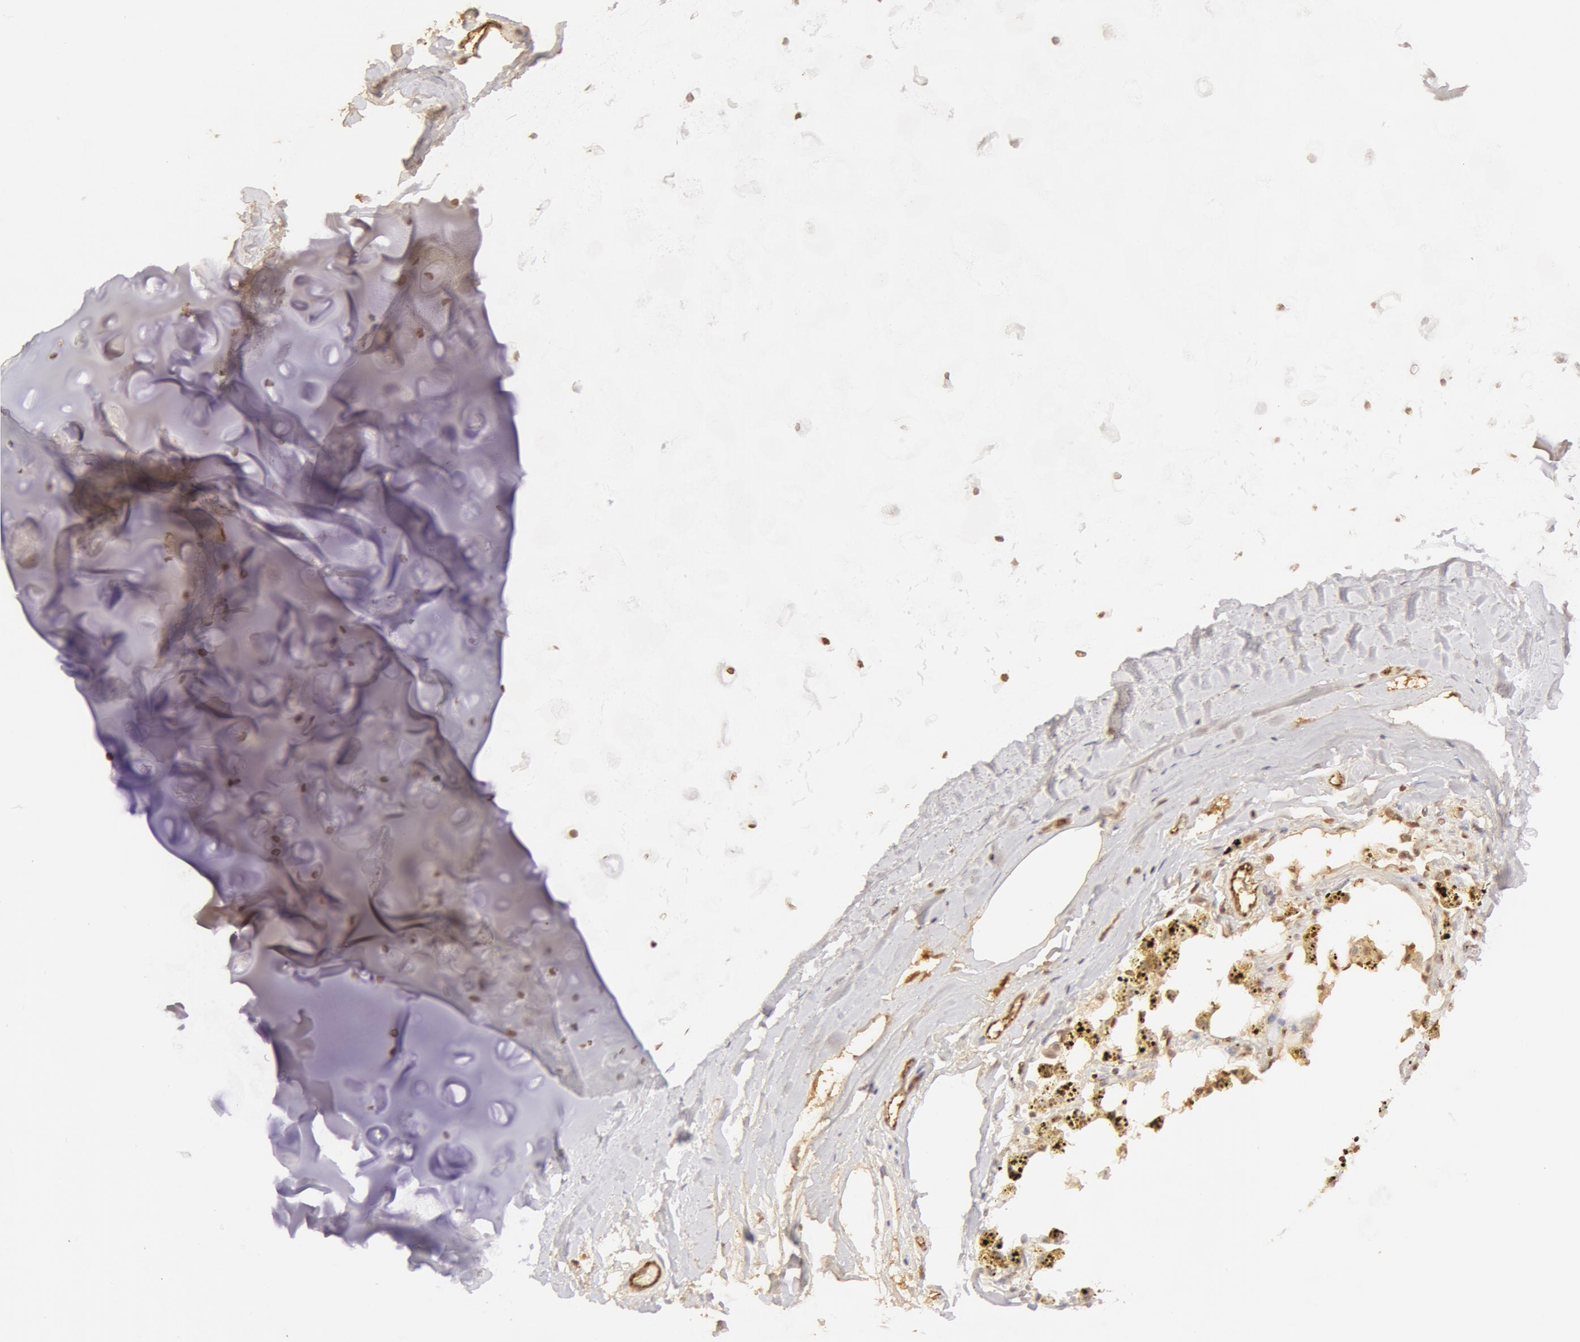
{"staining": {"intensity": "moderate", "quantity": "<25%", "location": "cytoplasmic/membranous"}, "tissue": "adipose tissue", "cell_type": "Adipocytes", "image_type": "normal", "snomed": [{"axis": "morphology", "description": "Normal tissue, NOS"}, {"axis": "topography", "description": "Cartilage tissue"}, {"axis": "topography", "description": "Lung"}], "caption": "DAB immunohistochemical staining of unremarkable adipose tissue shows moderate cytoplasmic/membranous protein expression in approximately <25% of adipocytes. (DAB (3,3'-diaminobenzidine) IHC with brightfield microscopy, high magnification).", "gene": "VWF", "patient": {"sex": "male", "age": 65}}